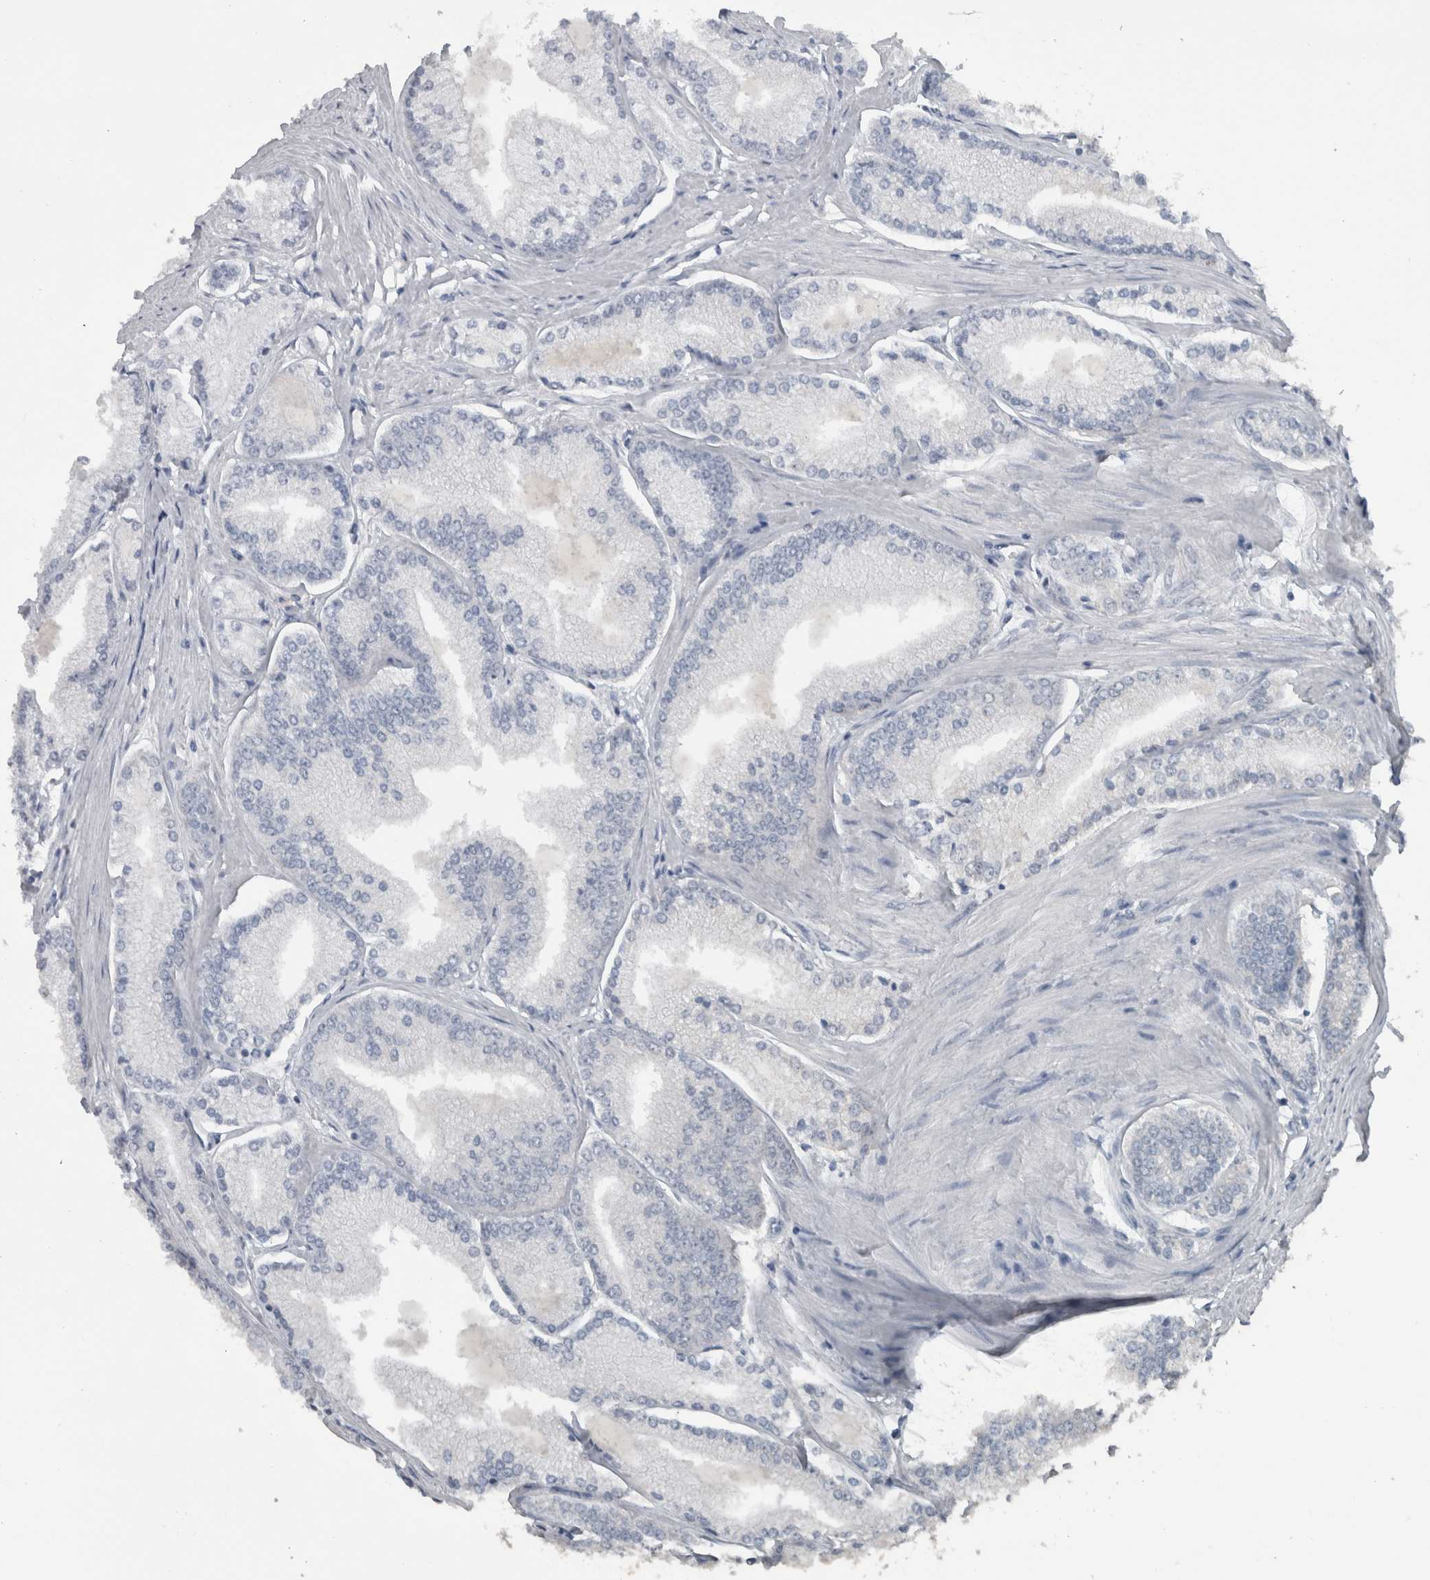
{"staining": {"intensity": "negative", "quantity": "none", "location": "none"}, "tissue": "prostate cancer", "cell_type": "Tumor cells", "image_type": "cancer", "snomed": [{"axis": "morphology", "description": "Adenocarcinoma, Low grade"}, {"axis": "topography", "description": "Prostate"}], "caption": "High power microscopy image of an immunohistochemistry (IHC) photomicrograph of prostate cancer, revealing no significant staining in tumor cells.", "gene": "ZBTB21", "patient": {"sex": "male", "age": 52}}